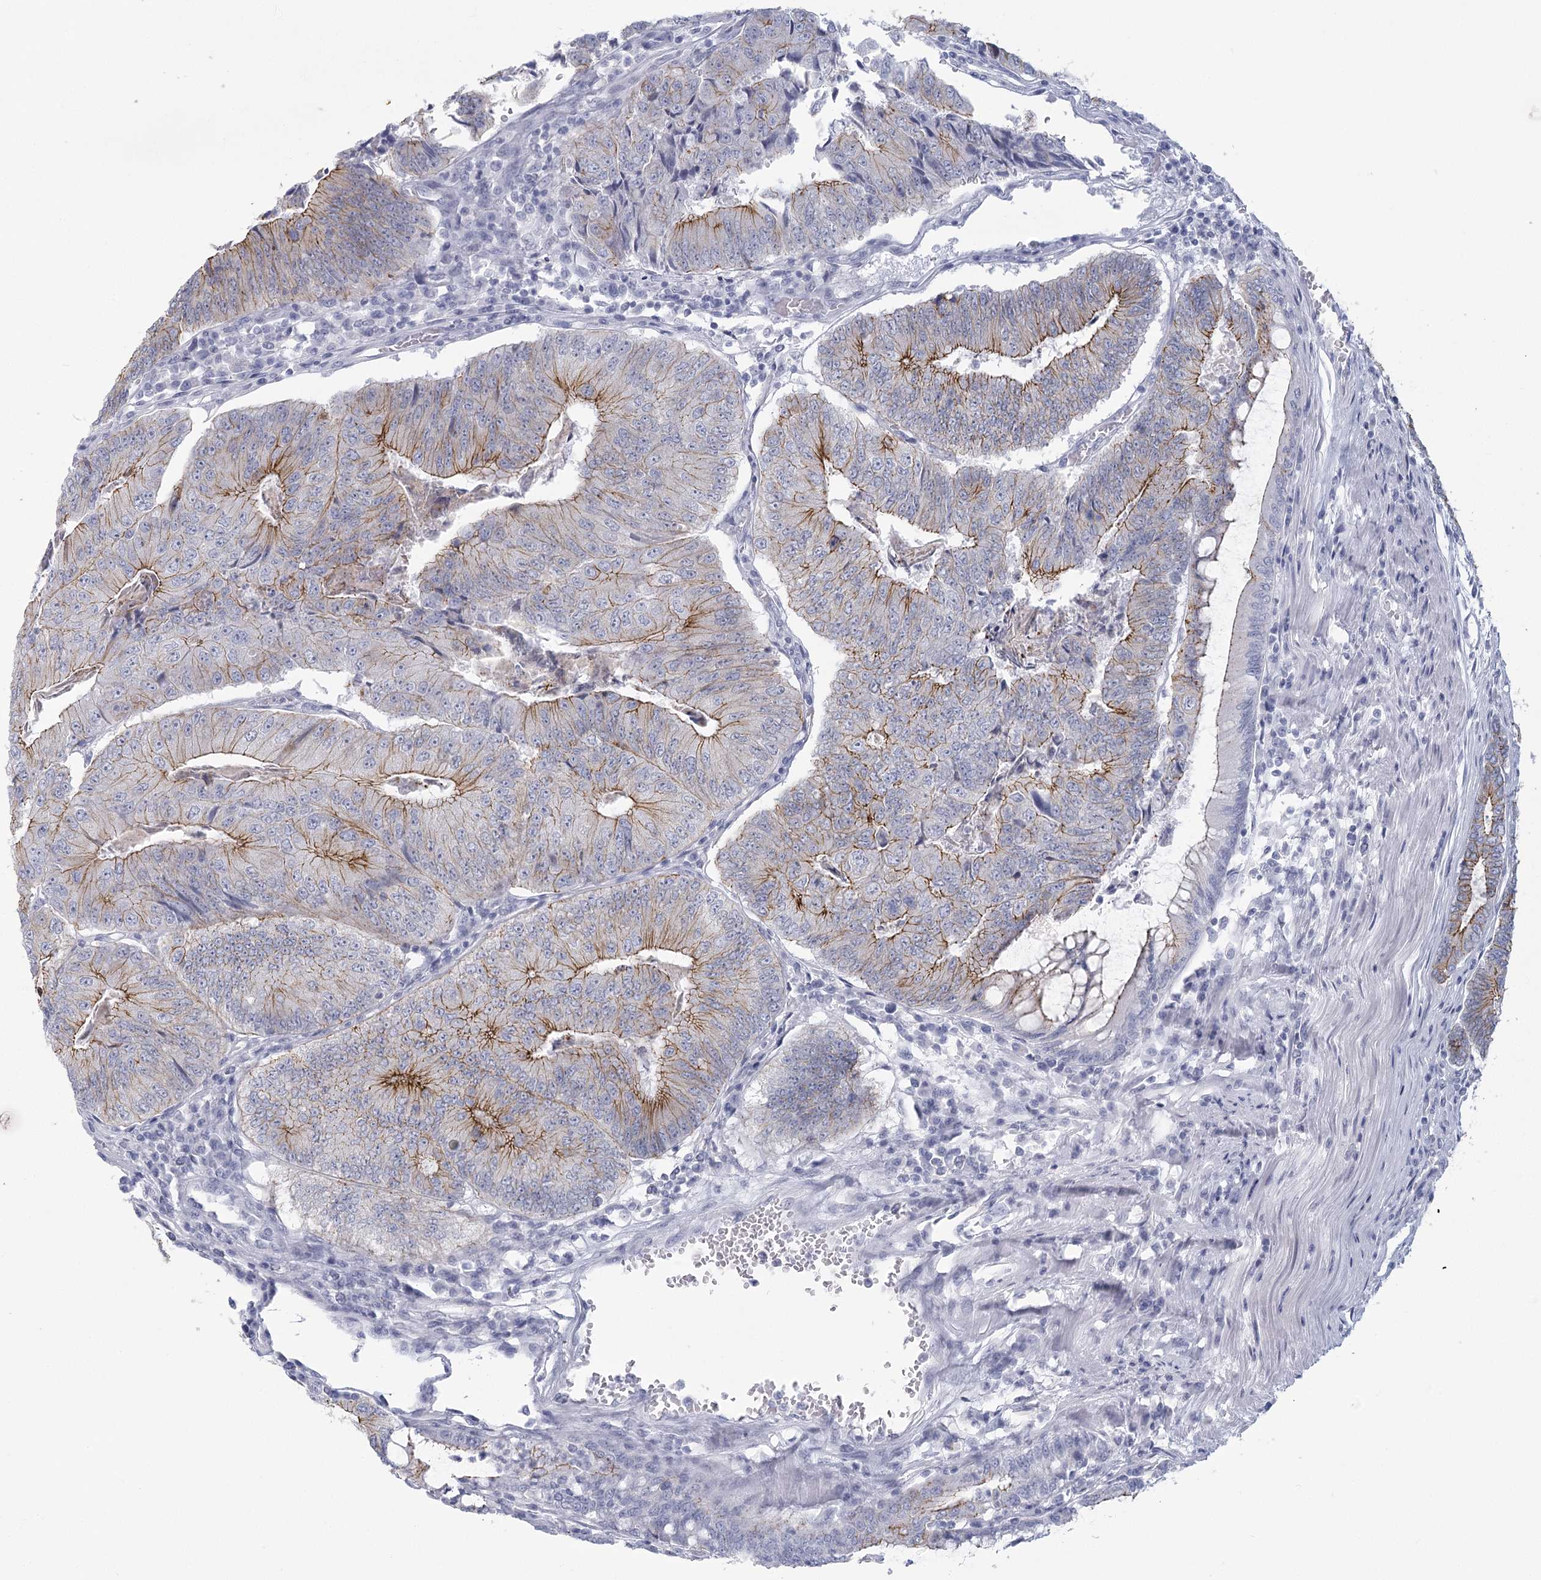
{"staining": {"intensity": "moderate", "quantity": "<25%", "location": "cytoplasmic/membranous"}, "tissue": "colorectal cancer", "cell_type": "Tumor cells", "image_type": "cancer", "snomed": [{"axis": "morphology", "description": "Adenocarcinoma, NOS"}, {"axis": "topography", "description": "Colon"}], "caption": "A brown stain shows moderate cytoplasmic/membranous positivity of a protein in human adenocarcinoma (colorectal) tumor cells.", "gene": "WNT8B", "patient": {"sex": "female", "age": 67}}